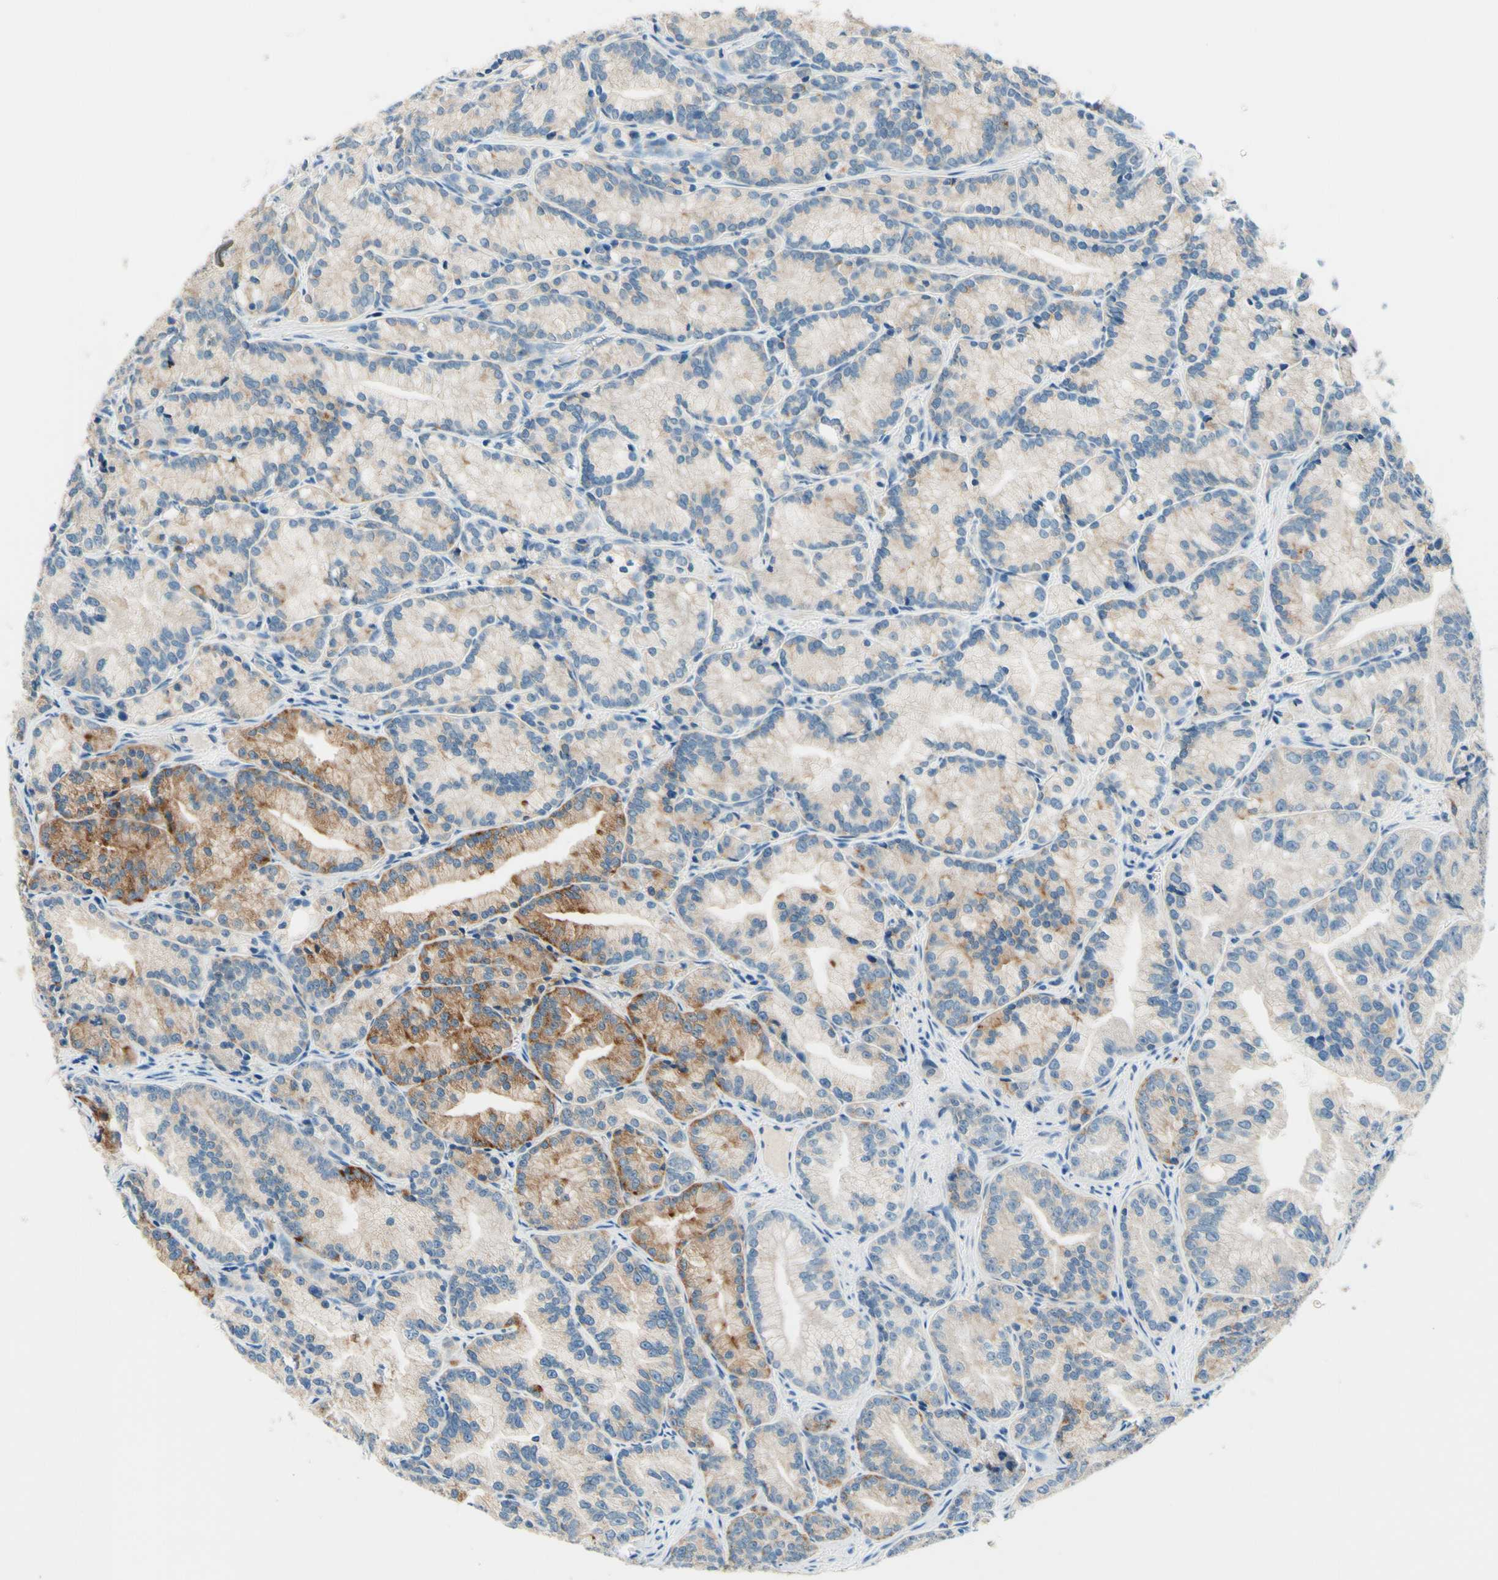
{"staining": {"intensity": "moderate", "quantity": "<25%", "location": "cytoplasmic/membranous"}, "tissue": "prostate cancer", "cell_type": "Tumor cells", "image_type": "cancer", "snomed": [{"axis": "morphology", "description": "Adenocarcinoma, Low grade"}, {"axis": "topography", "description": "Prostate"}], "caption": "Prostate cancer stained for a protein shows moderate cytoplasmic/membranous positivity in tumor cells.", "gene": "SIGLEC9", "patient": {"sex": "male", "age": 89}}